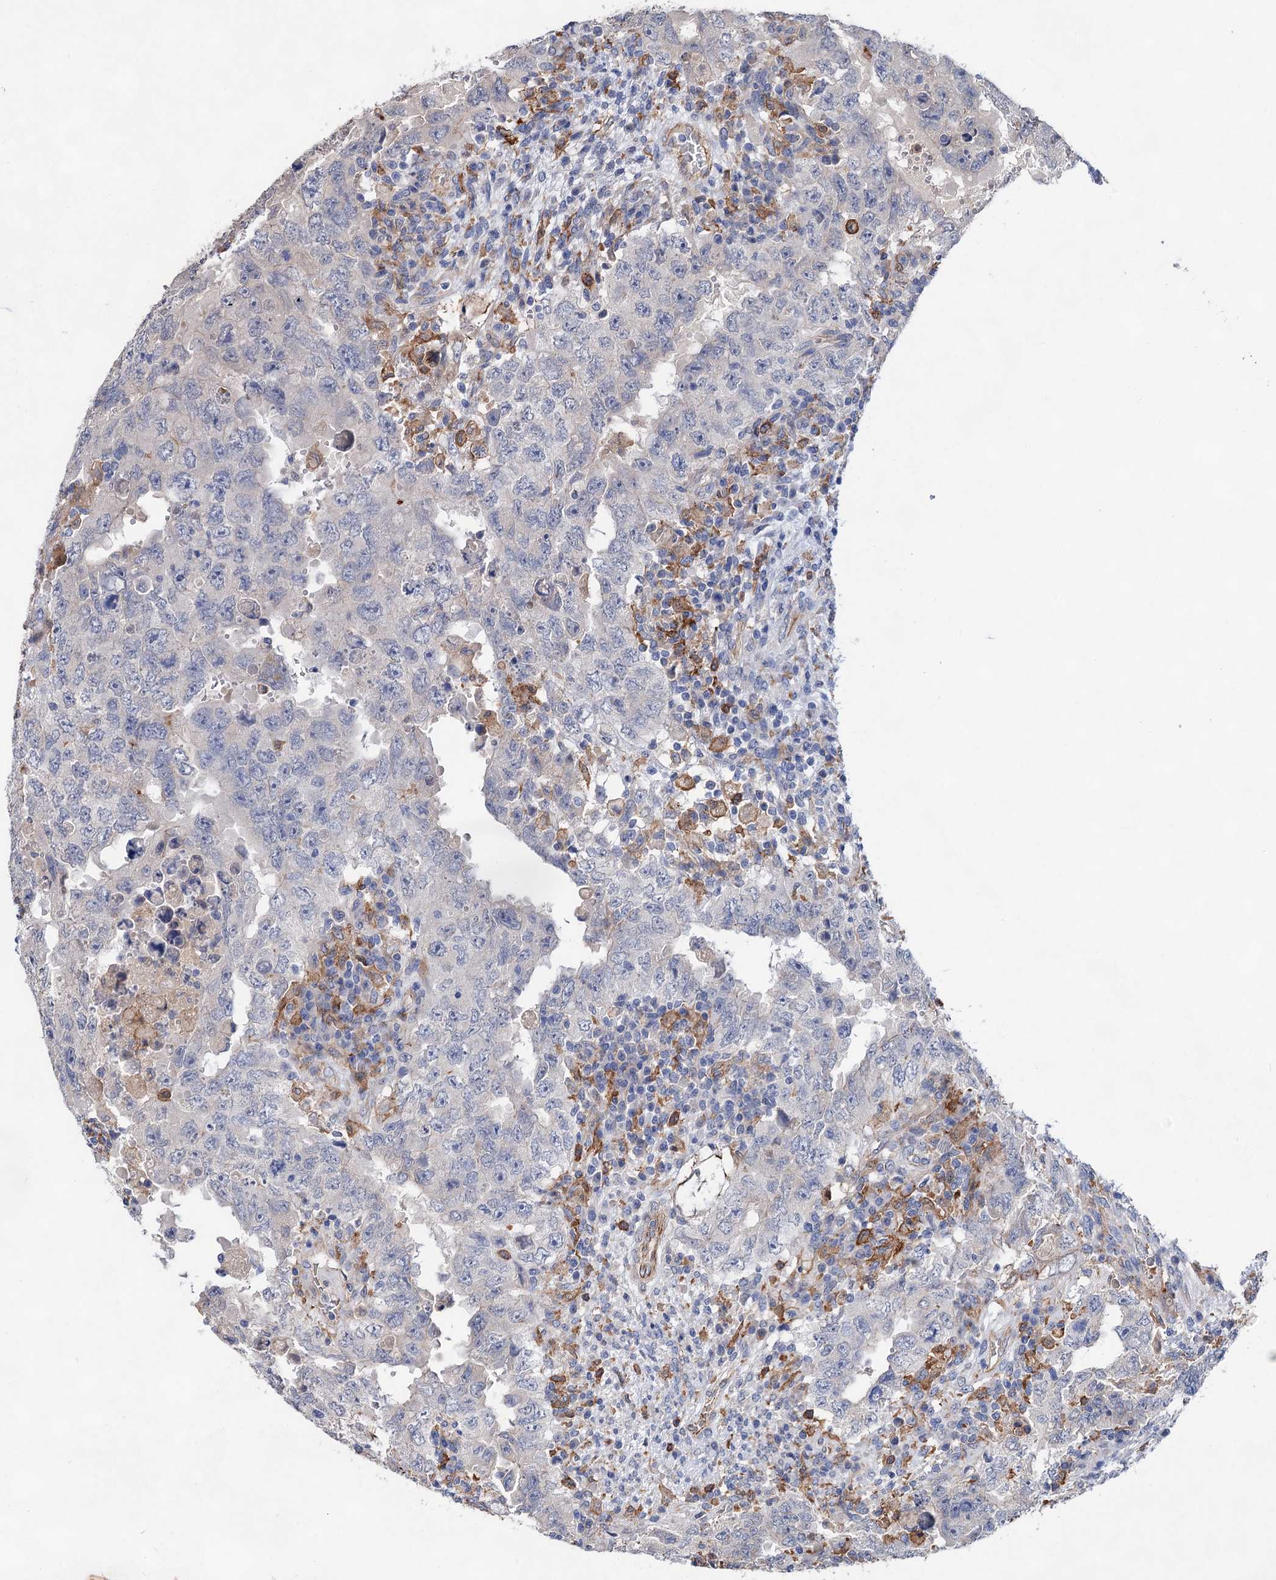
{"staining": {"intensity": "negative", "quantity": "none", "location": "none"}, "tissue": "testis cancer", "cell_type": "Tumor cells", "image_type": "cancer", "snomed": [{"axis": "morphology", "description": "Carcinoma, Embryonal, NOS"}, {"axis": "topography", "description": "Testis"}], "caption": "DAB (3,3'-diaminobenzidine) immunohistochemical staining of embryonal carcinoma (testis) reveals no significant positivity in tumor cells.", "gene": "TMTC3", "patient": {"sex": "male", "age": 26}}